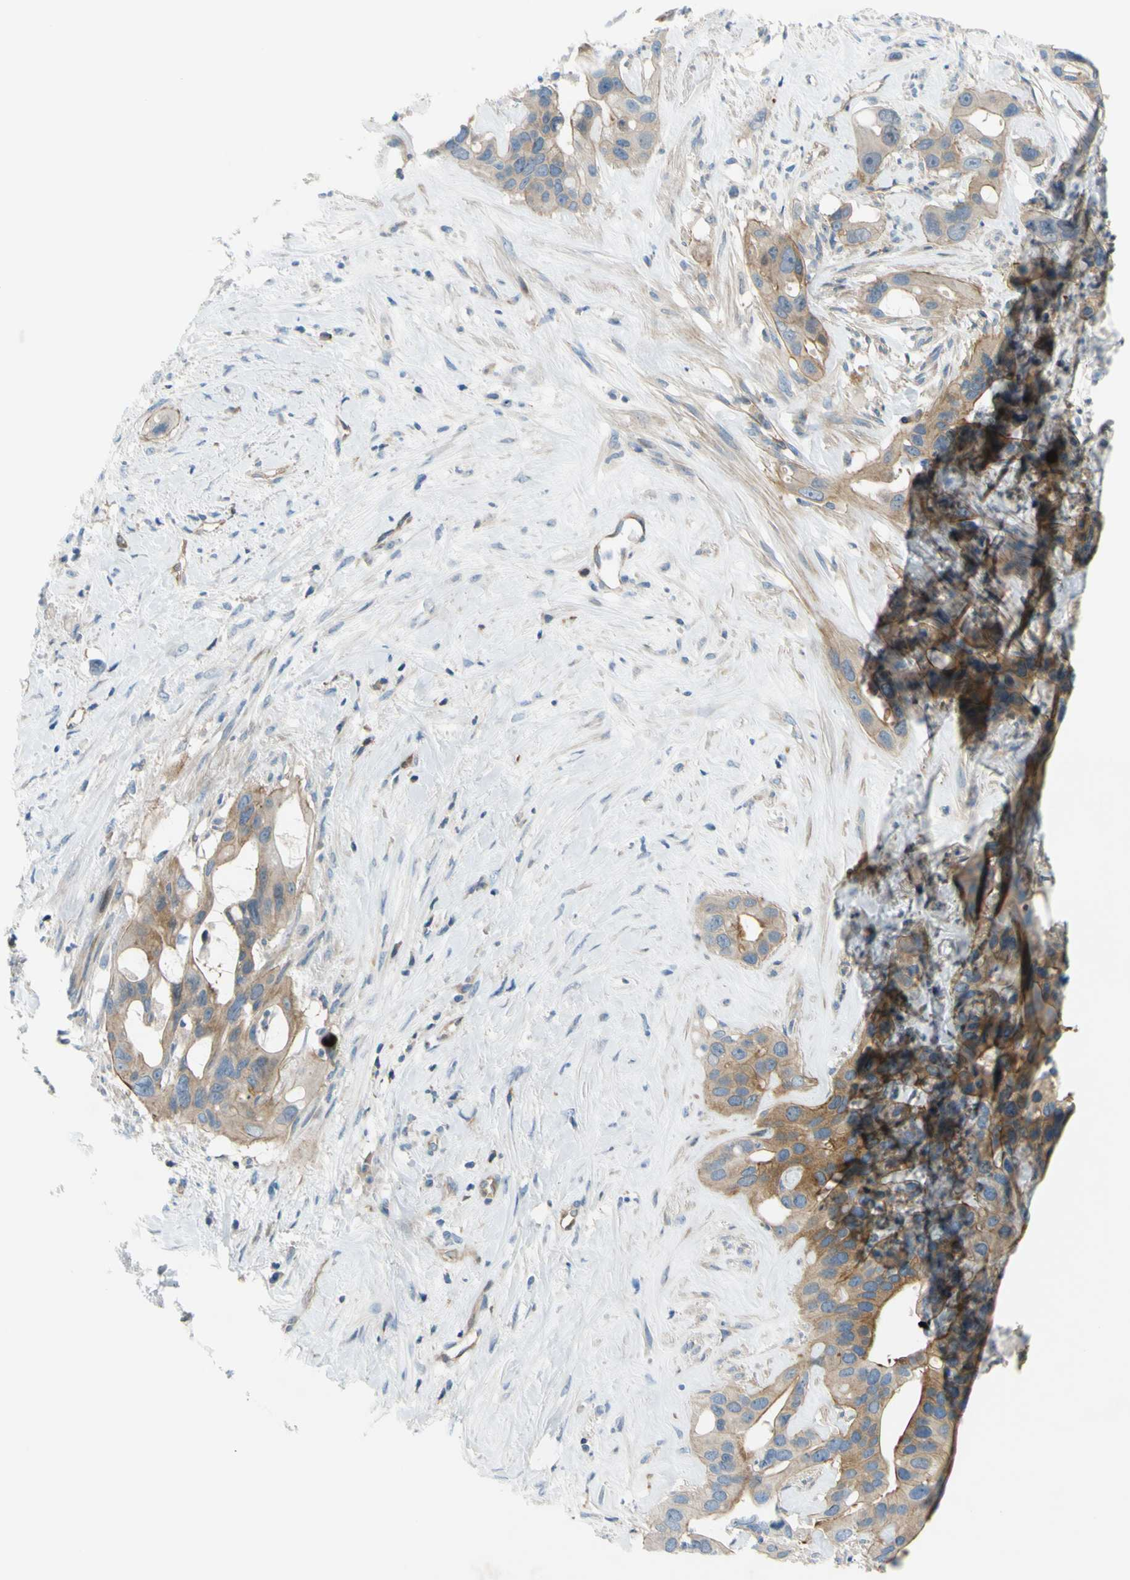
{"staining": {"intensity": "moderate", "quantity": ">75%", "location": "cytoplasmic/membranous"}, "tissue": "liver cancer", "cell_type": "Tumor cells", "image_type": "cancer", "snomed": [{"axis": "morphology", "description": "Cholangiocarcinoma"}, {"axis": "topography", "description": "Liver"}], "caption": "Immunohistochemistry of liver cancer (cholangiocarcinoma) shows medium levels of moderate cytoplasmic/membranous expression in approximately >75% of tumor cells. (Brightfield microscopy of DAB IHC at high magnification).", "gene": "PAK2", "patient": {"sex": "female", "age": 65}}